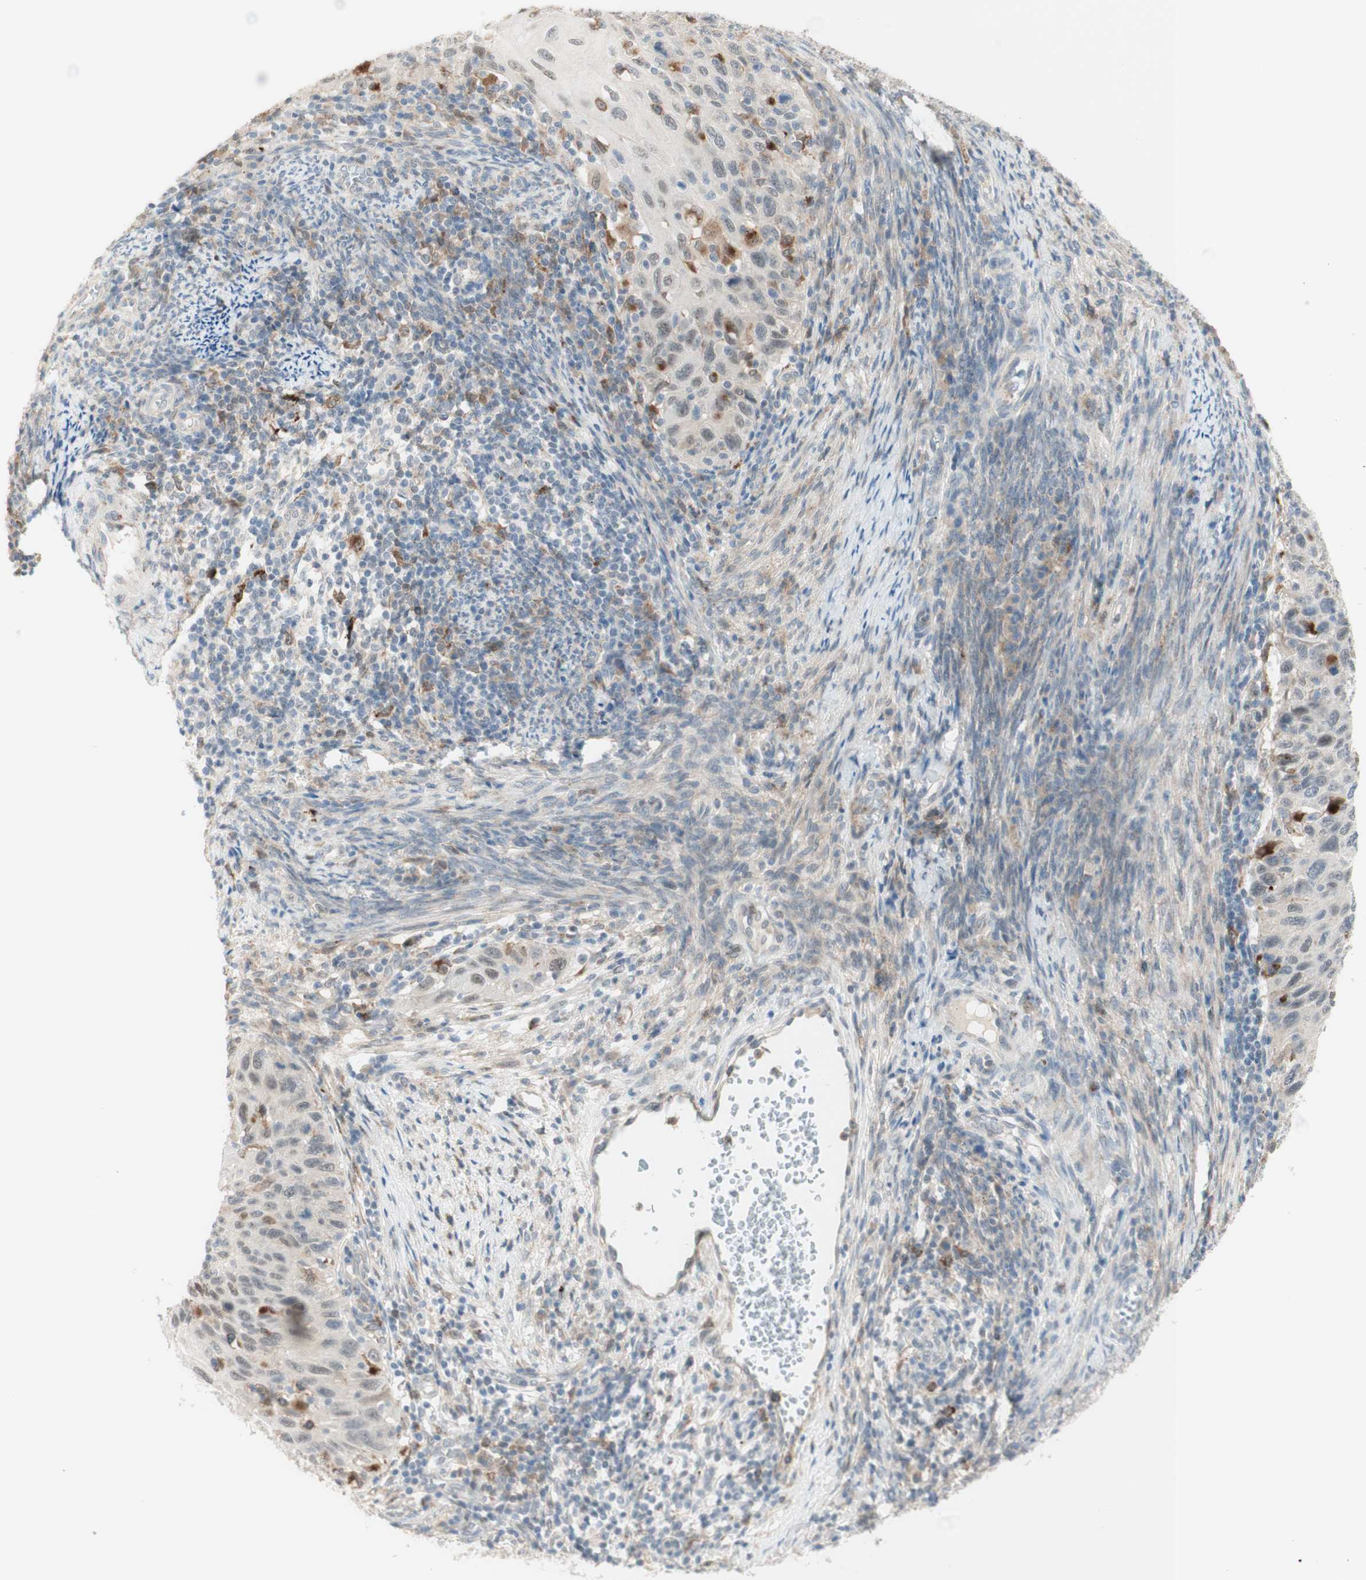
{"staining": {"intensity": "weak", "quantity": "25%-75%", "location": "nuclear"}, "tissue": "cervical cancer", "cell_type": "Tumor cells", "image_type": "cancer", "snomed": [{"axis": "morphology", "description": "Squamous cell carcinoma, NOS"}, {"axis": "topography", "description": "Cervix"}], "caption": "This photomicrograph displays cervical squamous cell carcinoma stained with immunohistochemistry (IHC) to label a protein in brown. The nuclear of tumor cells show weak positivity for the protein. Nuclei are counter-stained blue.", "gene": "GAPT", "patient": {"sex": "female", "age": 70}}